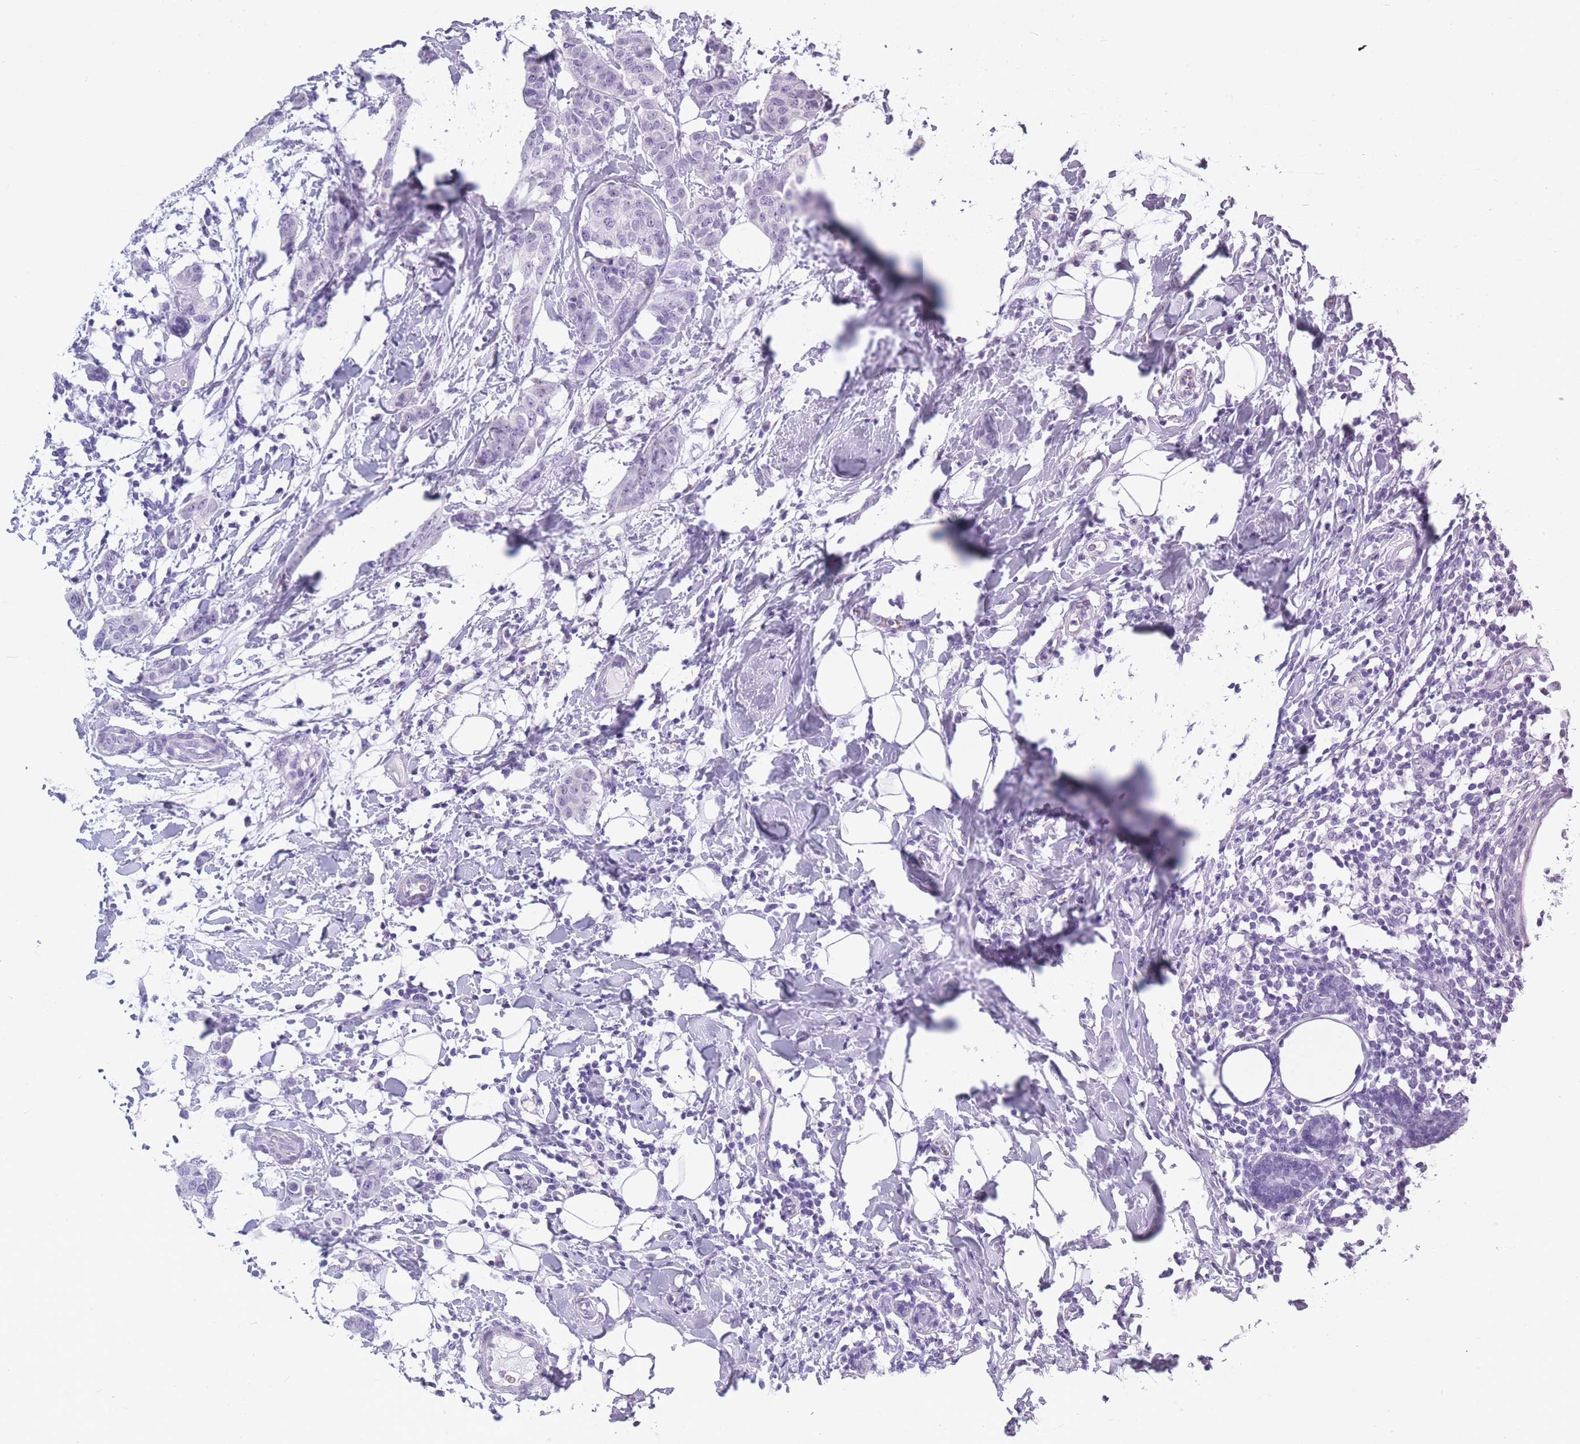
{"staining": {"intensity": "negative", "quantity": "none", "location": "none"}, "tissue": "breast cancer", "cell_type": "Tumor cells", "image_type": "cancer", "snomed": [{"axis": "morphology", "description": "Duct carcinoma"}, {"axis": "topography", "description": "Breast"}], "caption": "Breast cancer (invasive ductal carcinoma) was stained to show a protein in brown. There is no significant positivity in tumor cells.", "gene": "OR7C1", "patient": {"sex": "female", "age": 40}}